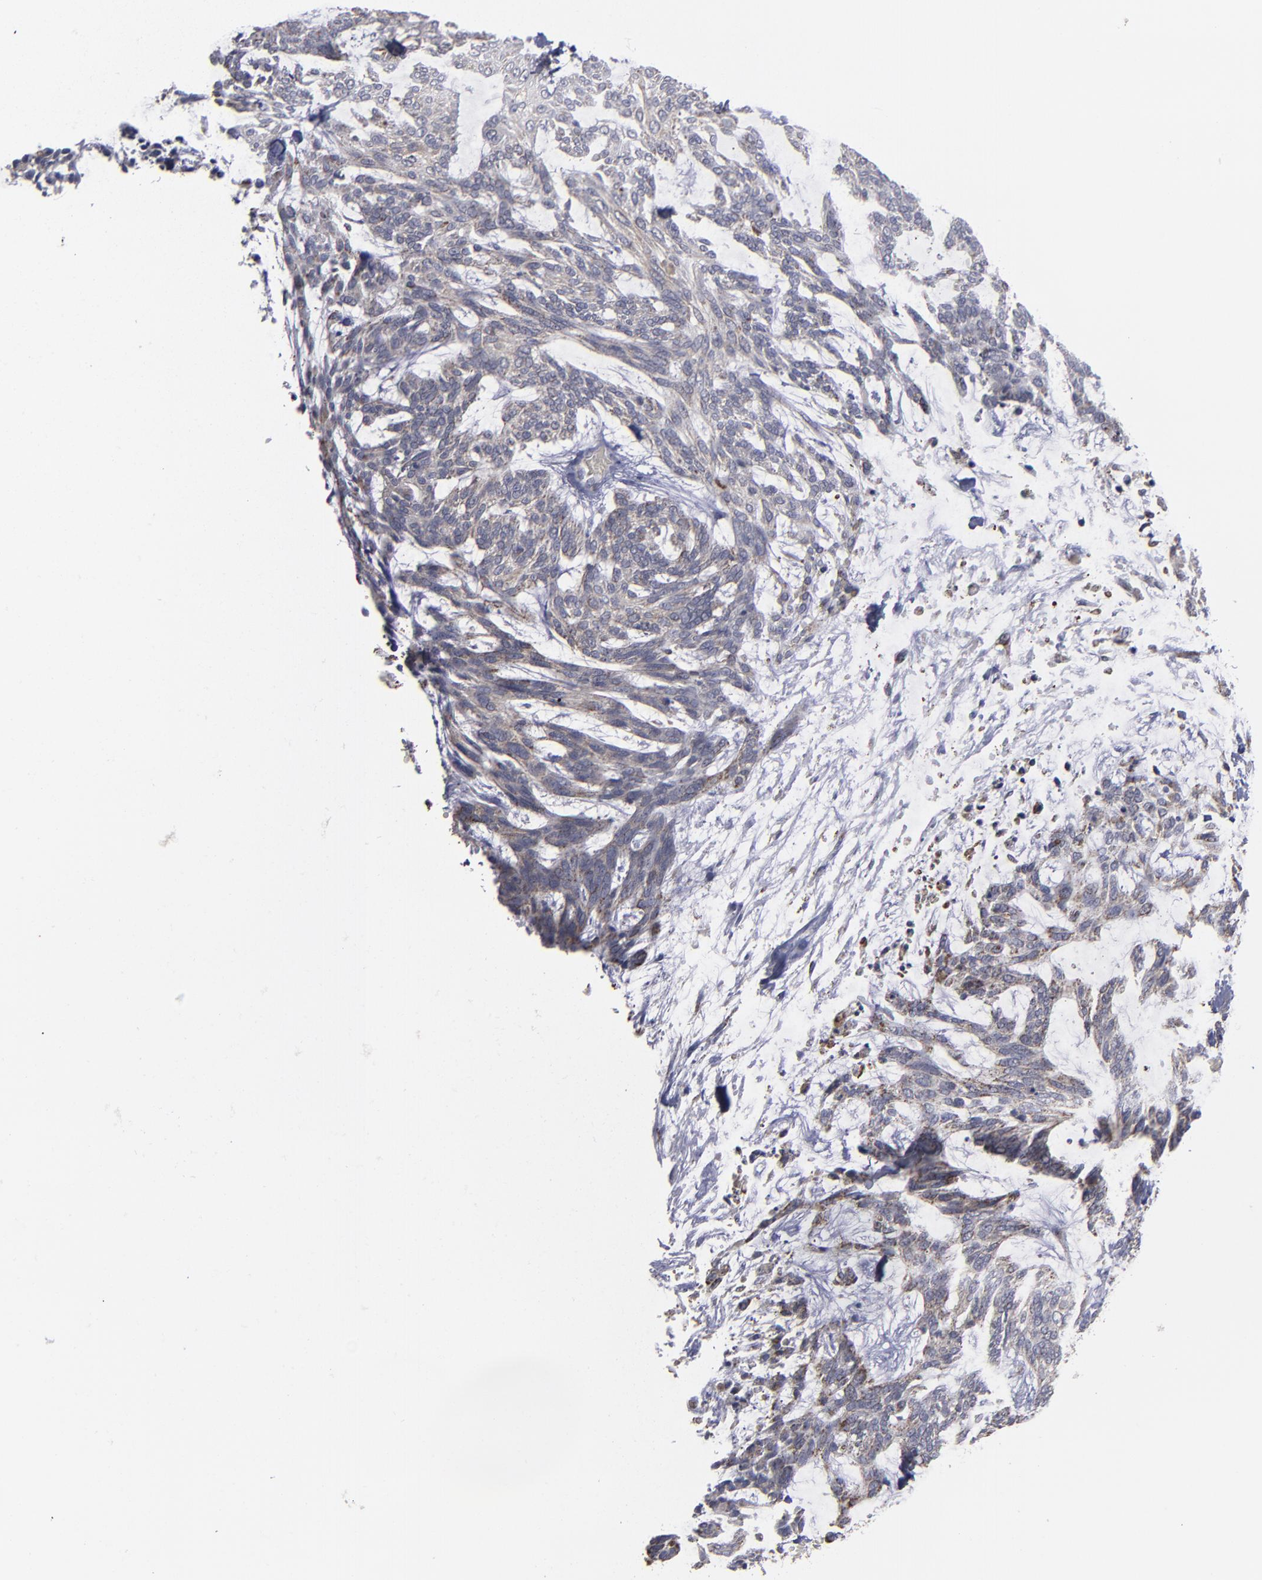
{"staining": {"intensity": "weak", "quantity": ">75%", "location": "cytoplasmic/membranous"}, "tissue": "skin cancer", "cell_type": "Tumor cells", "image_type": "cancer", "snomed": [{"axis": "morphology", "description": "Normal tissue, NOS"}, {"axis": "morphology", "description": "Basal cell carcinoma"}, {"axis": "topography", "description": "Skin"}], "caption": "Skin cancer stained for a protein (brown) exhibits weak cytoplasmic/membranous positive expression in about >75% of tumor cells.", "gene": "MYOM2", "patient": {"sex": "female", "age": 71}}